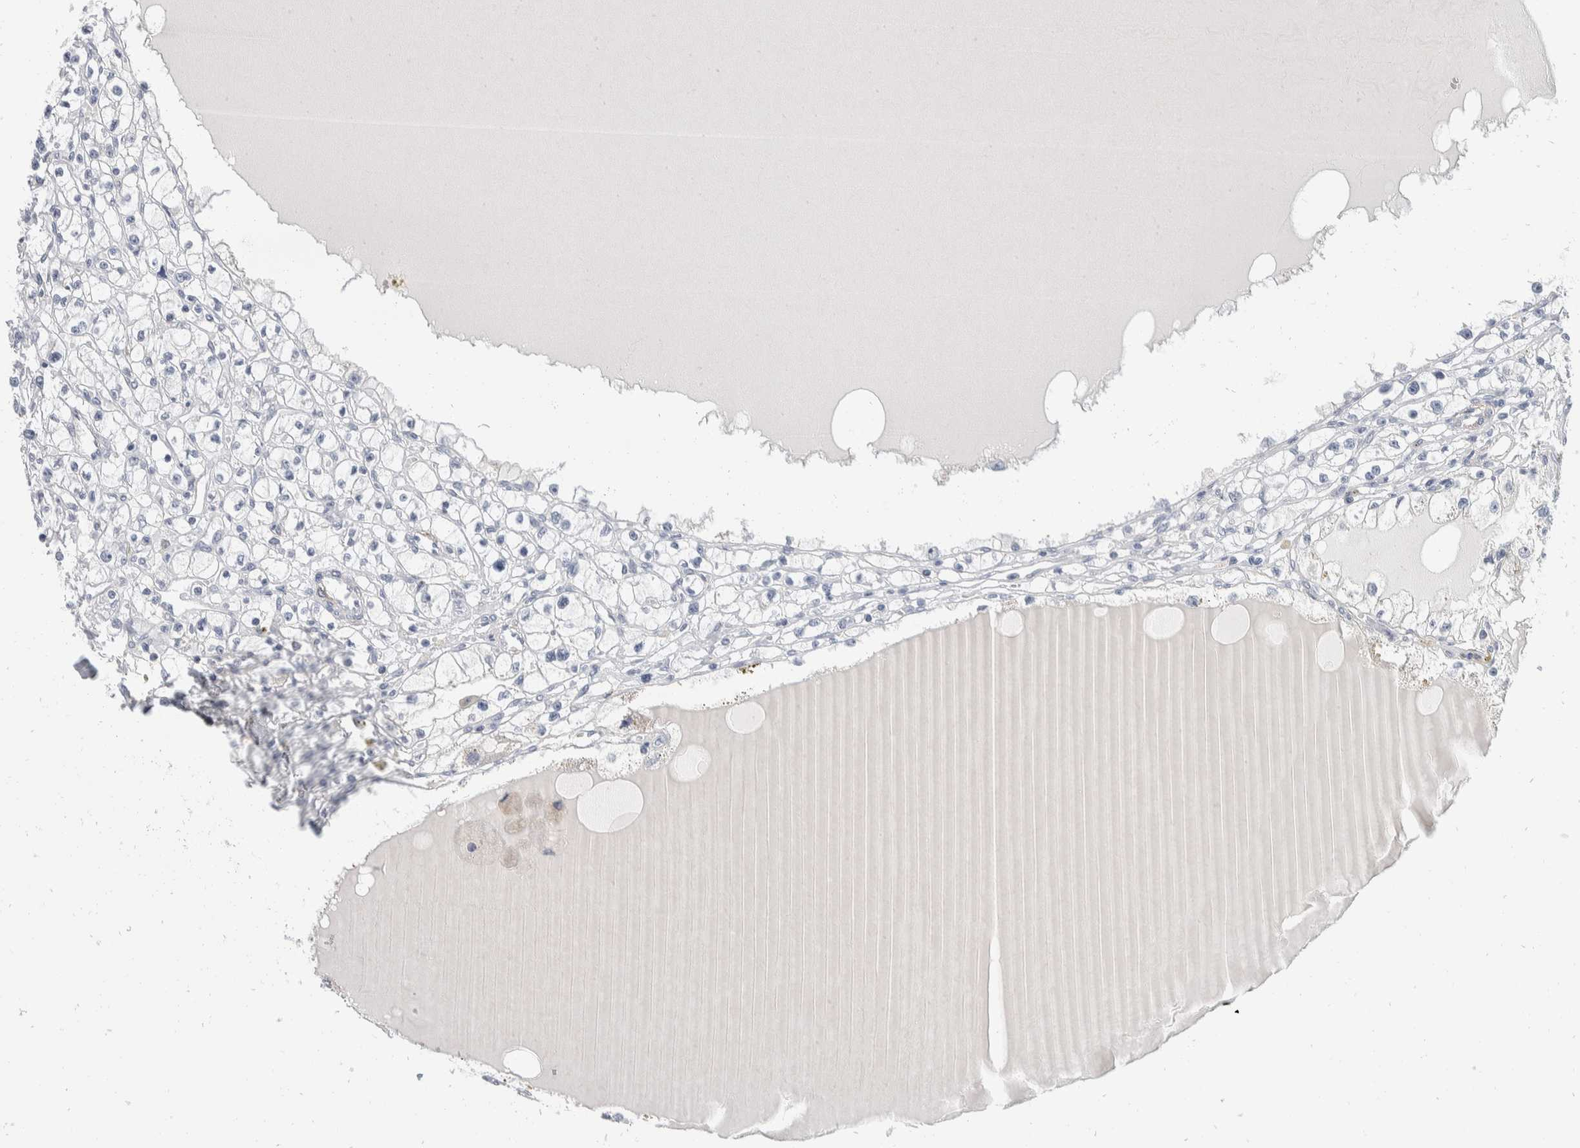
{"staining": {"intensity": "negative", "quantity": "none", "location": "none"}, "tissue": "renal cancer", "cell_type": "Tumor cells", "image_type": "cancer", "snomed": [{"axis": "morphology", "description": "Adenocarcinoma, NOS"}, {"axis": "topography", "description": "Kidney"}], "caption": "IHC of renal cancer (adenocarcinoma) reveals no staining in tumor cells.", "gene": "CATSPERD", "patient": {"sex": "male", "age": 56}}